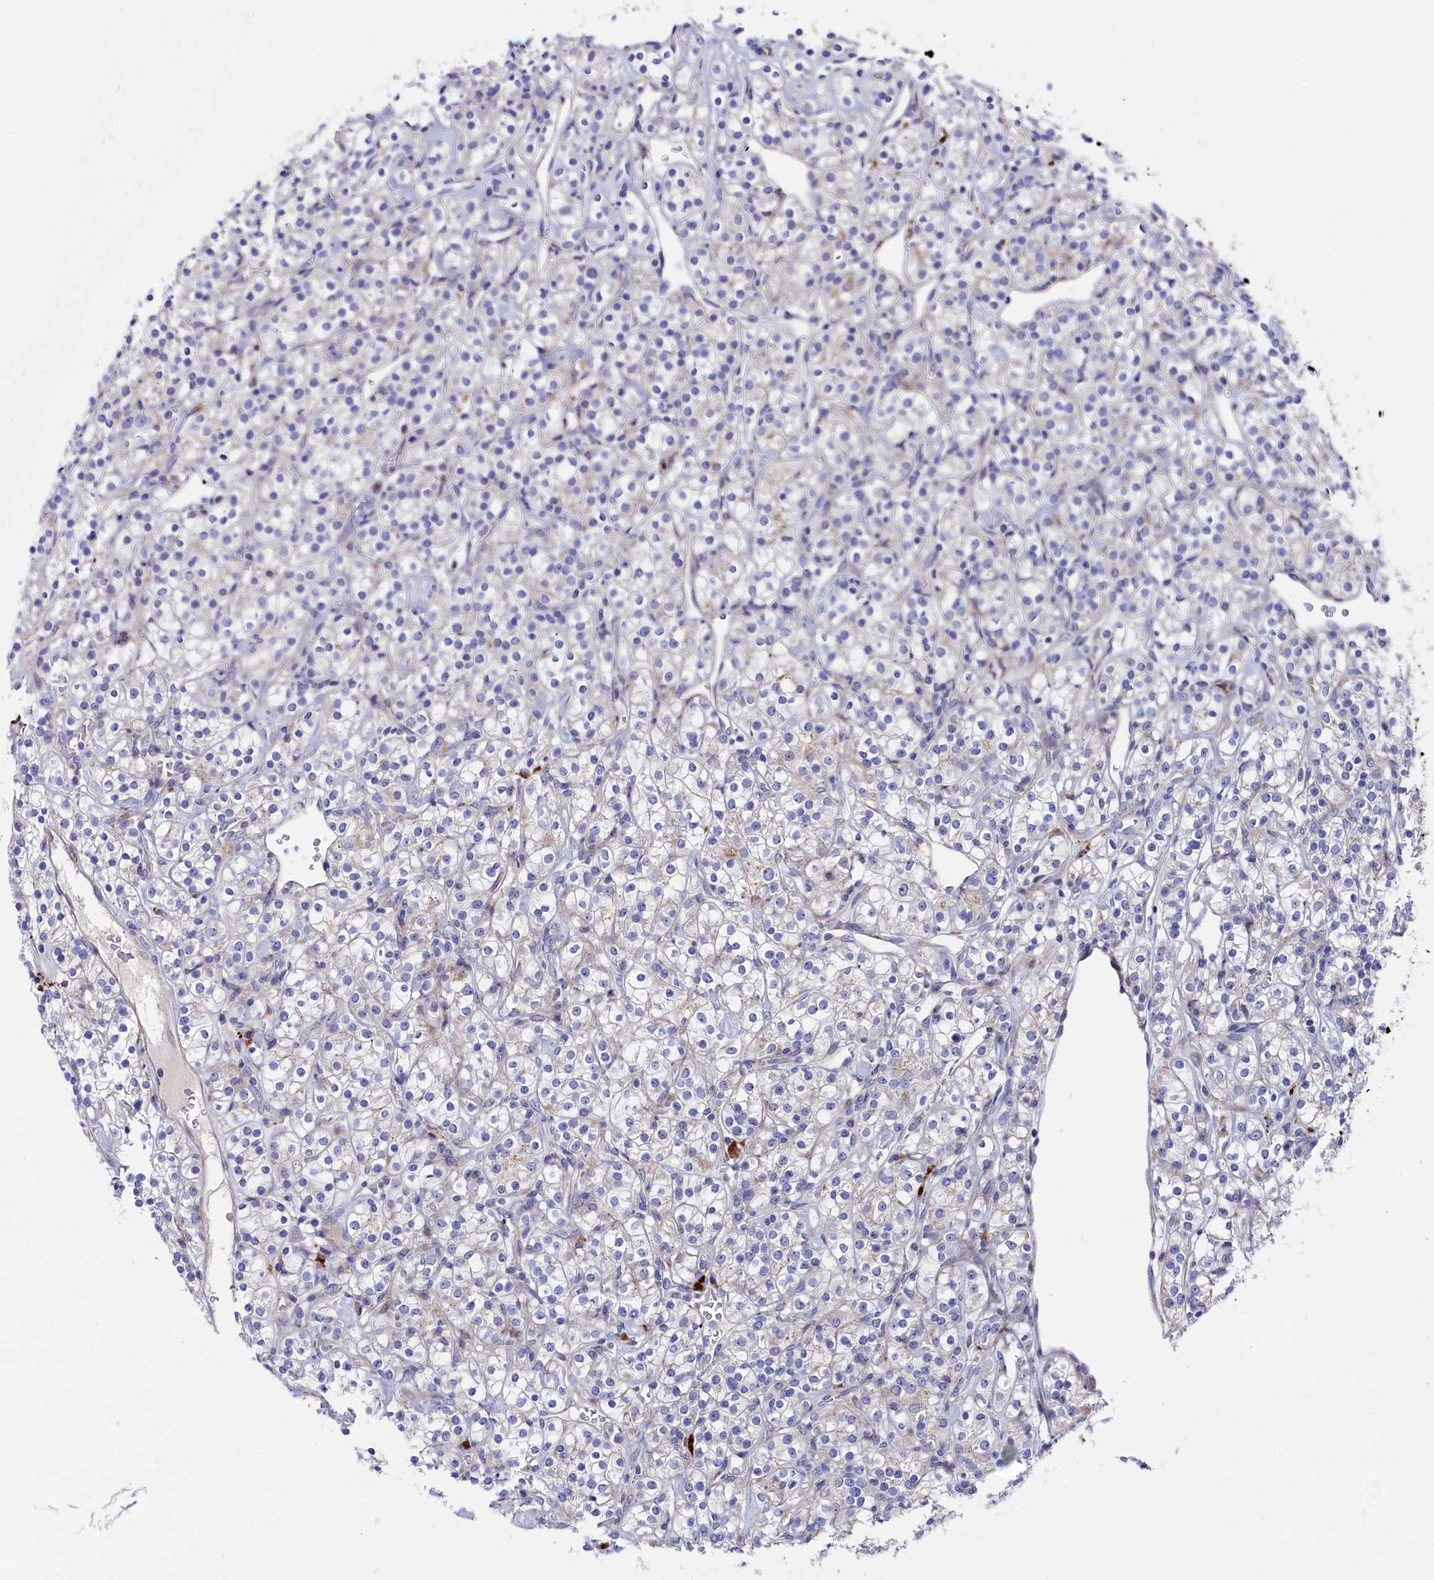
{"staining": {"intensity": "negative", "quantity": "none", "location": "none"}, "tissue": "renal cancer", "cell_type": "Tumor cells", "image_type": "cancer", "snomed": [{"axis": "morphology", "description": "Adenocarcinoma, NOS"}, {"axis": "topography", "description": "Kidney"}], "caption": "The photomicrograph exhibits no significant staining in tumor cells of renal adenocarcinoma. Brightfield microscopy of immunohistochemistry stained with DAB (brown) and hematoxylin (blue), captured at high magnification.", "gene": "NUDT7", "patient": {"sex": "male", "age": 77}}